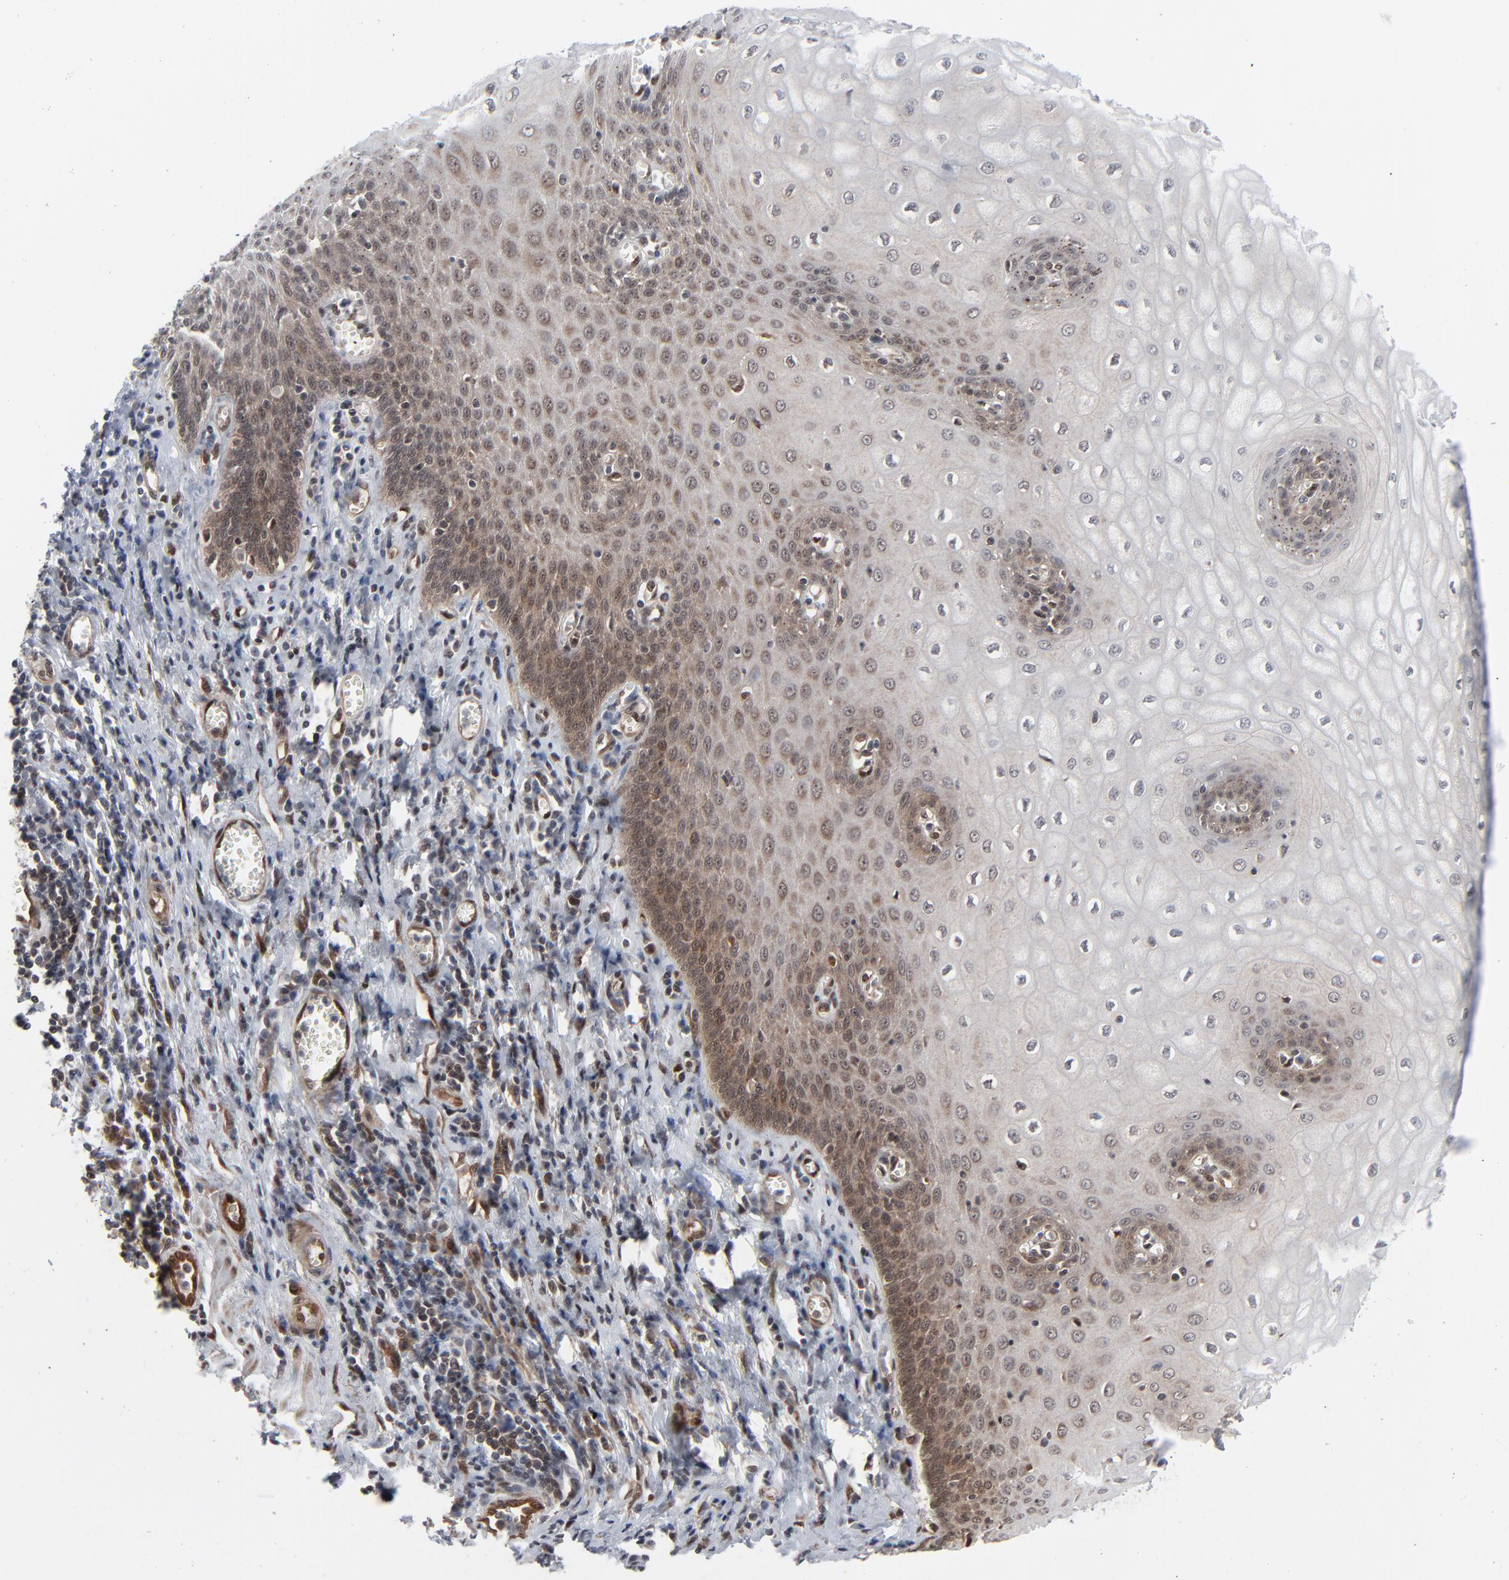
{"staining": {"intensity": "moderate", "quantity": "25%-75%", "location": "cytoplasmic/membranous,nuclear"}, "tissue": "esophagus", "cell_type": "Squamous epithelial cells", "image_type": "normal", "snomed": [{"axis": "morphology", "description": "Normal tissue, NOS"}, {"axis": "morphology", "description": "Squamous cell carcinoma, NOS"}, {"axis": "topography", "description": "Esophagus"}], "caption": "IHC histopathology image of benign esophagus: human esophagus stained using immunohistochemistry exhibits medium levels of moderate protein expression localized specifically in the cytoplasmic/membranous,nuclear of squamous epithelial cells, appearing as a cytoplasmic/membranous,nuclear brown color.", "gene": "AKT1", "patient": {"sex": "male", "age": 65}}